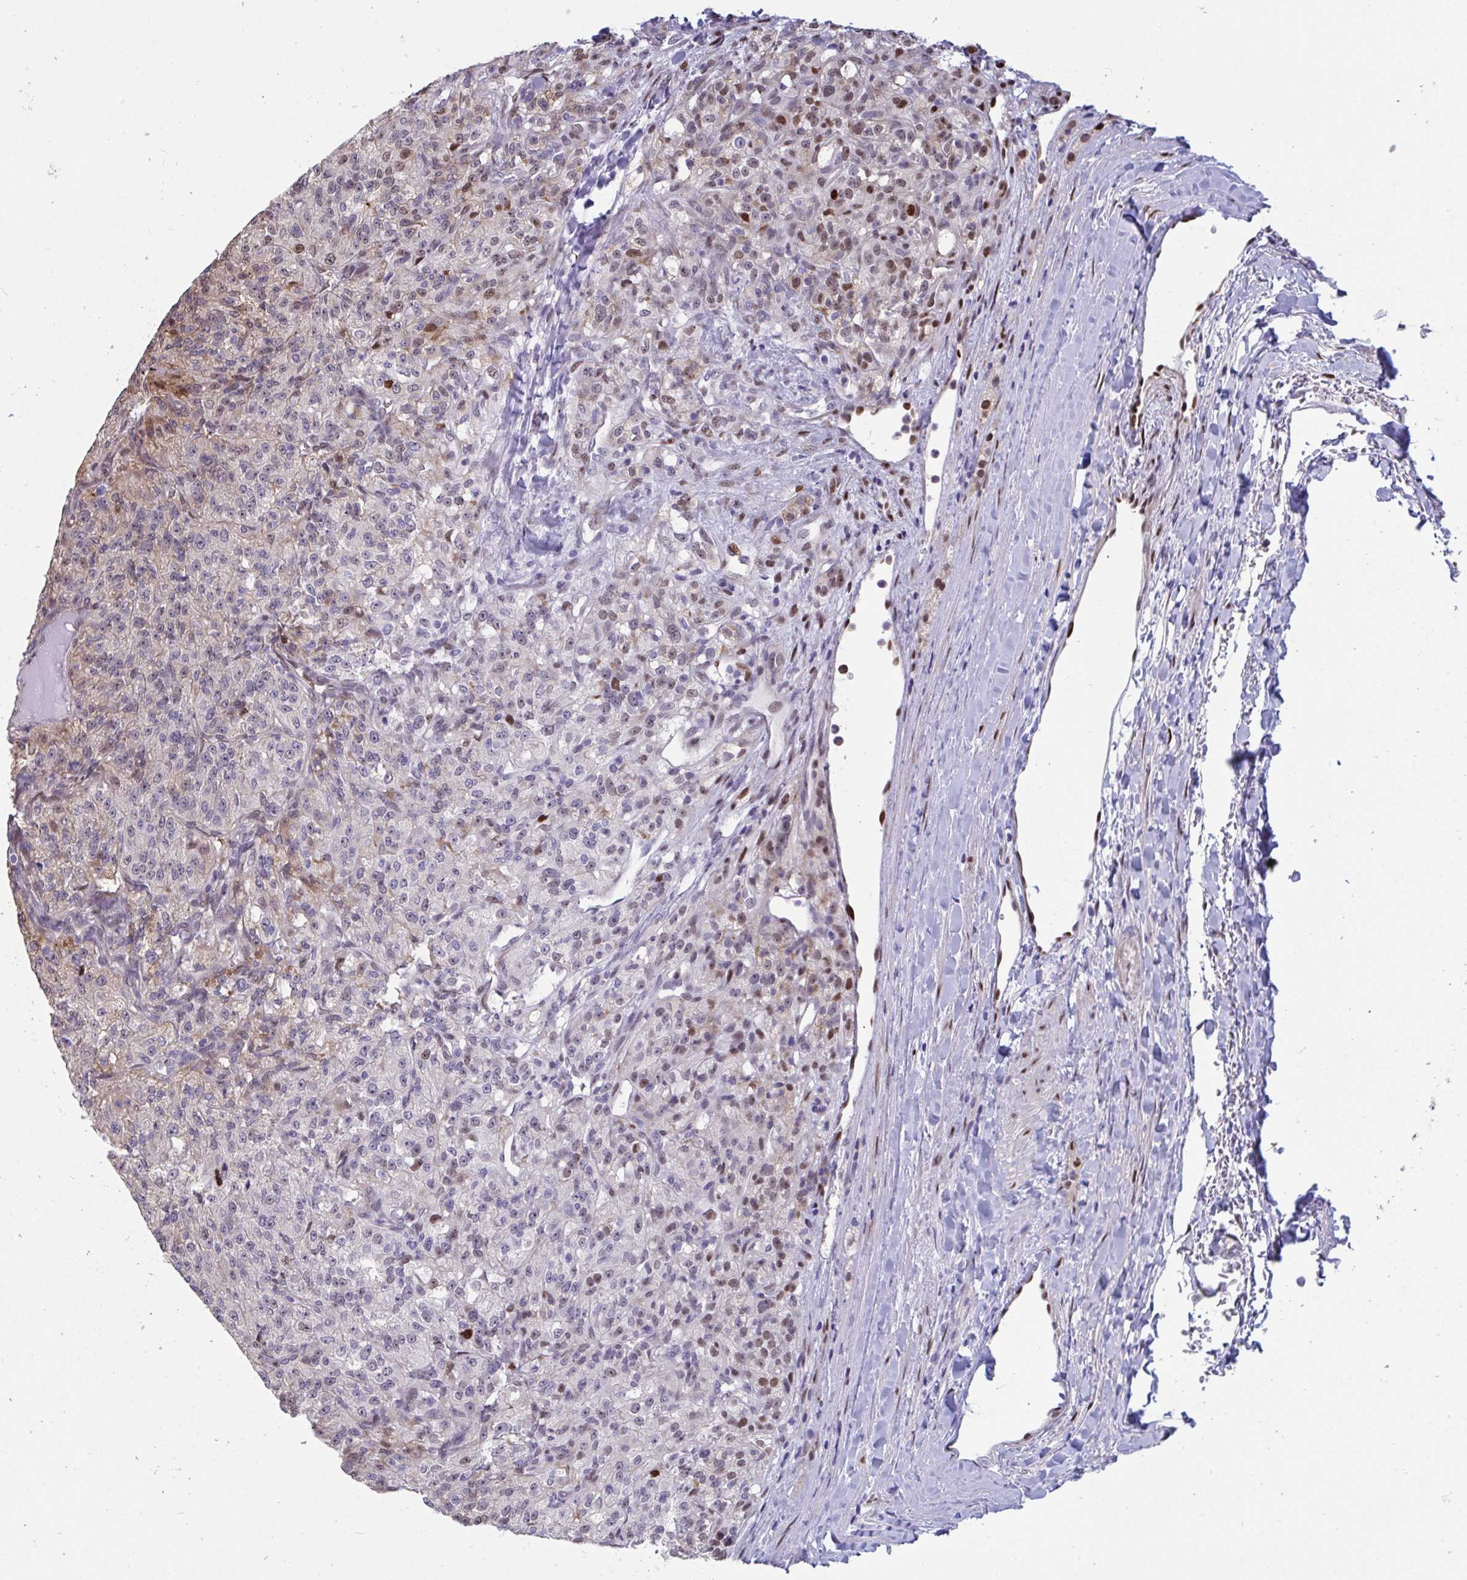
{"staining": {"intensity": "moderate", "quantity": "<25%", "location": "cytoplasmic/membranous,nuclear"}, "tissue": "renal cancer", "cell_type": "Tumor cells", "image_type": "cancer", "snomed": [{"axis": "morphology", "description": "Adenocarcinoma, NOS"}, {"axis": "topography", "description": "Kidney"}], "caption": "Tumor cells demonstrate moderate cytoplasmic/membranous and nuclear positivity in about <25% of cells in renal cancer.", "gene": "PELI2", "patient": {"sex": "female", "age": 63}}